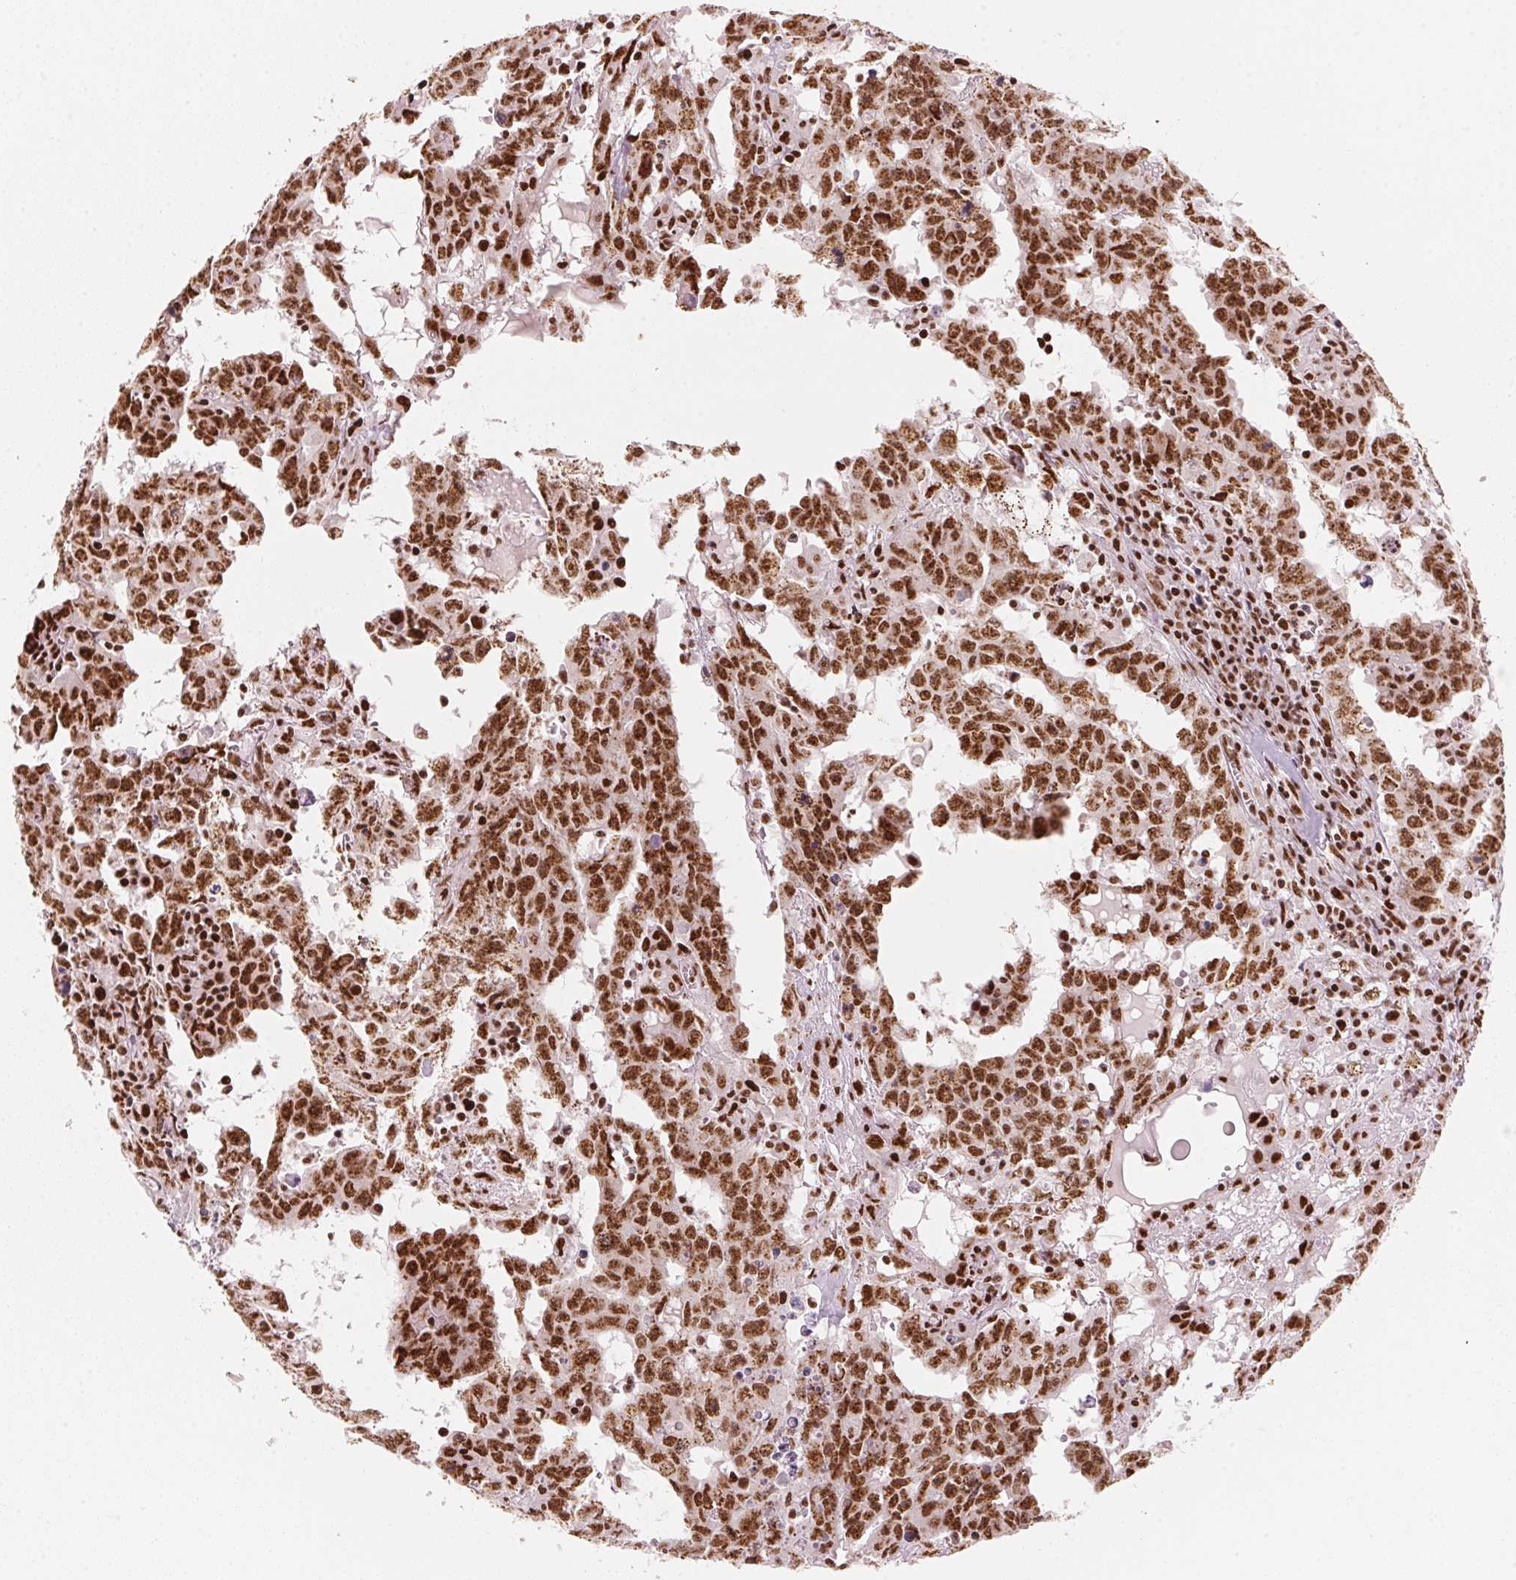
{"staining": {"intensity": "strong", "quantity": ">75%", "location": "nuclear"}, "tissue": "testis cancer", "cell_type": "Tumor cells", "image_type": "cancer", "snomed": [{"axis": "morphology", "description": "Carcinoma, Embryonal, NOS"}, {"axis": "topography", "description": "Testis"}], "caption": "Strong nuclear protein expression is appreciated in approximately >75% of tumor cells in testis cancer (embryonal carcinoma).", "gene": "NXF1", "patient": {"sex": "male", "age": 22}}